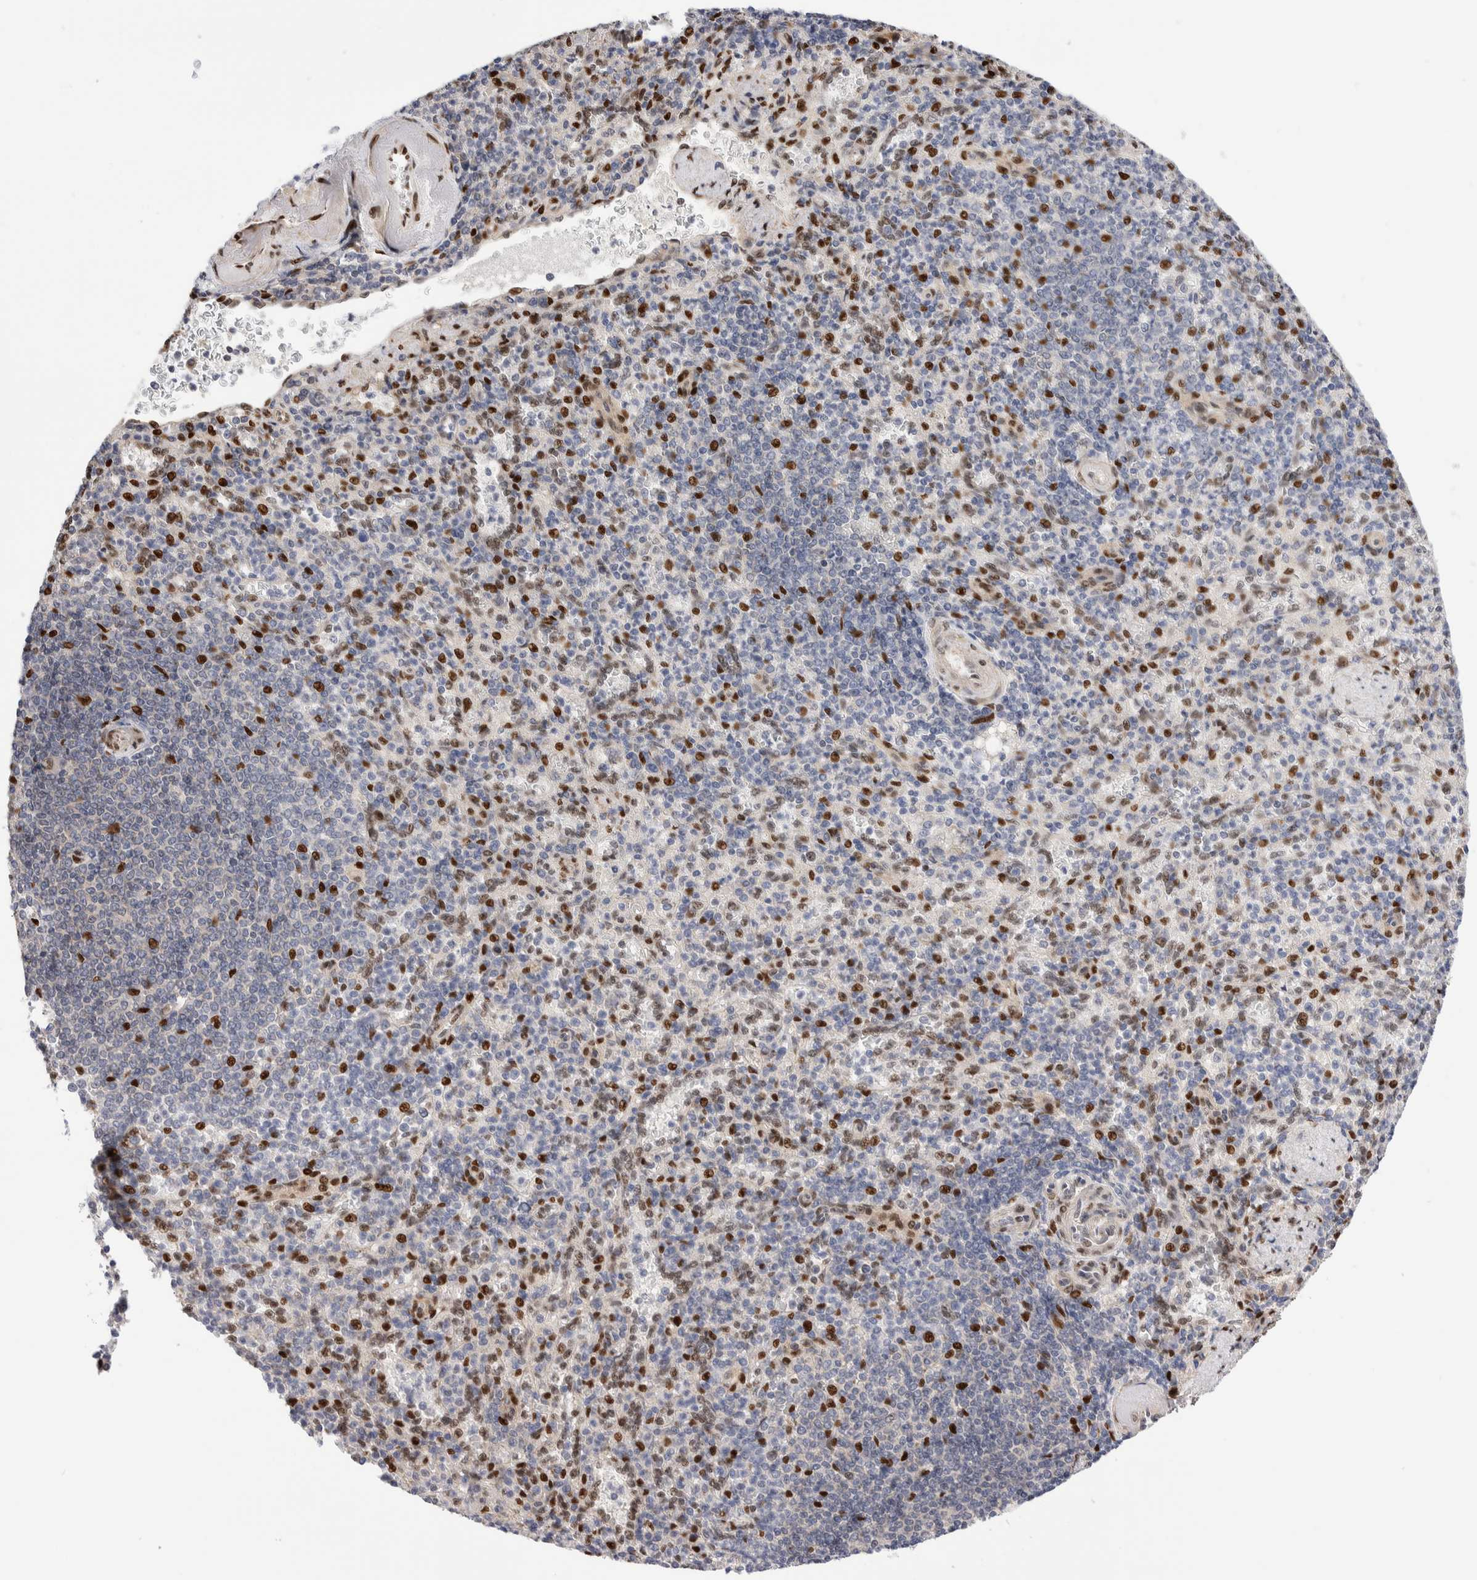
{"staining": {"intensity": "moderate", "quantity": "<25%", "location": "nuclear"}, "tissue": "spleen", "cell_type": "Cells in red pulp", "image_type": "normal", "snomed": [{"axis": "morphology", "description": "Normal tissue, NOS"}, {"axis": "topography", "description": "Spleen"}], "caption": "This is a histology image of IHC staining of benign spleen, which shows moderate positivity in the nuclear of cells in red pulp.", "gene": "NSMAF", "patient": {"sex": "female", "age": 74}}